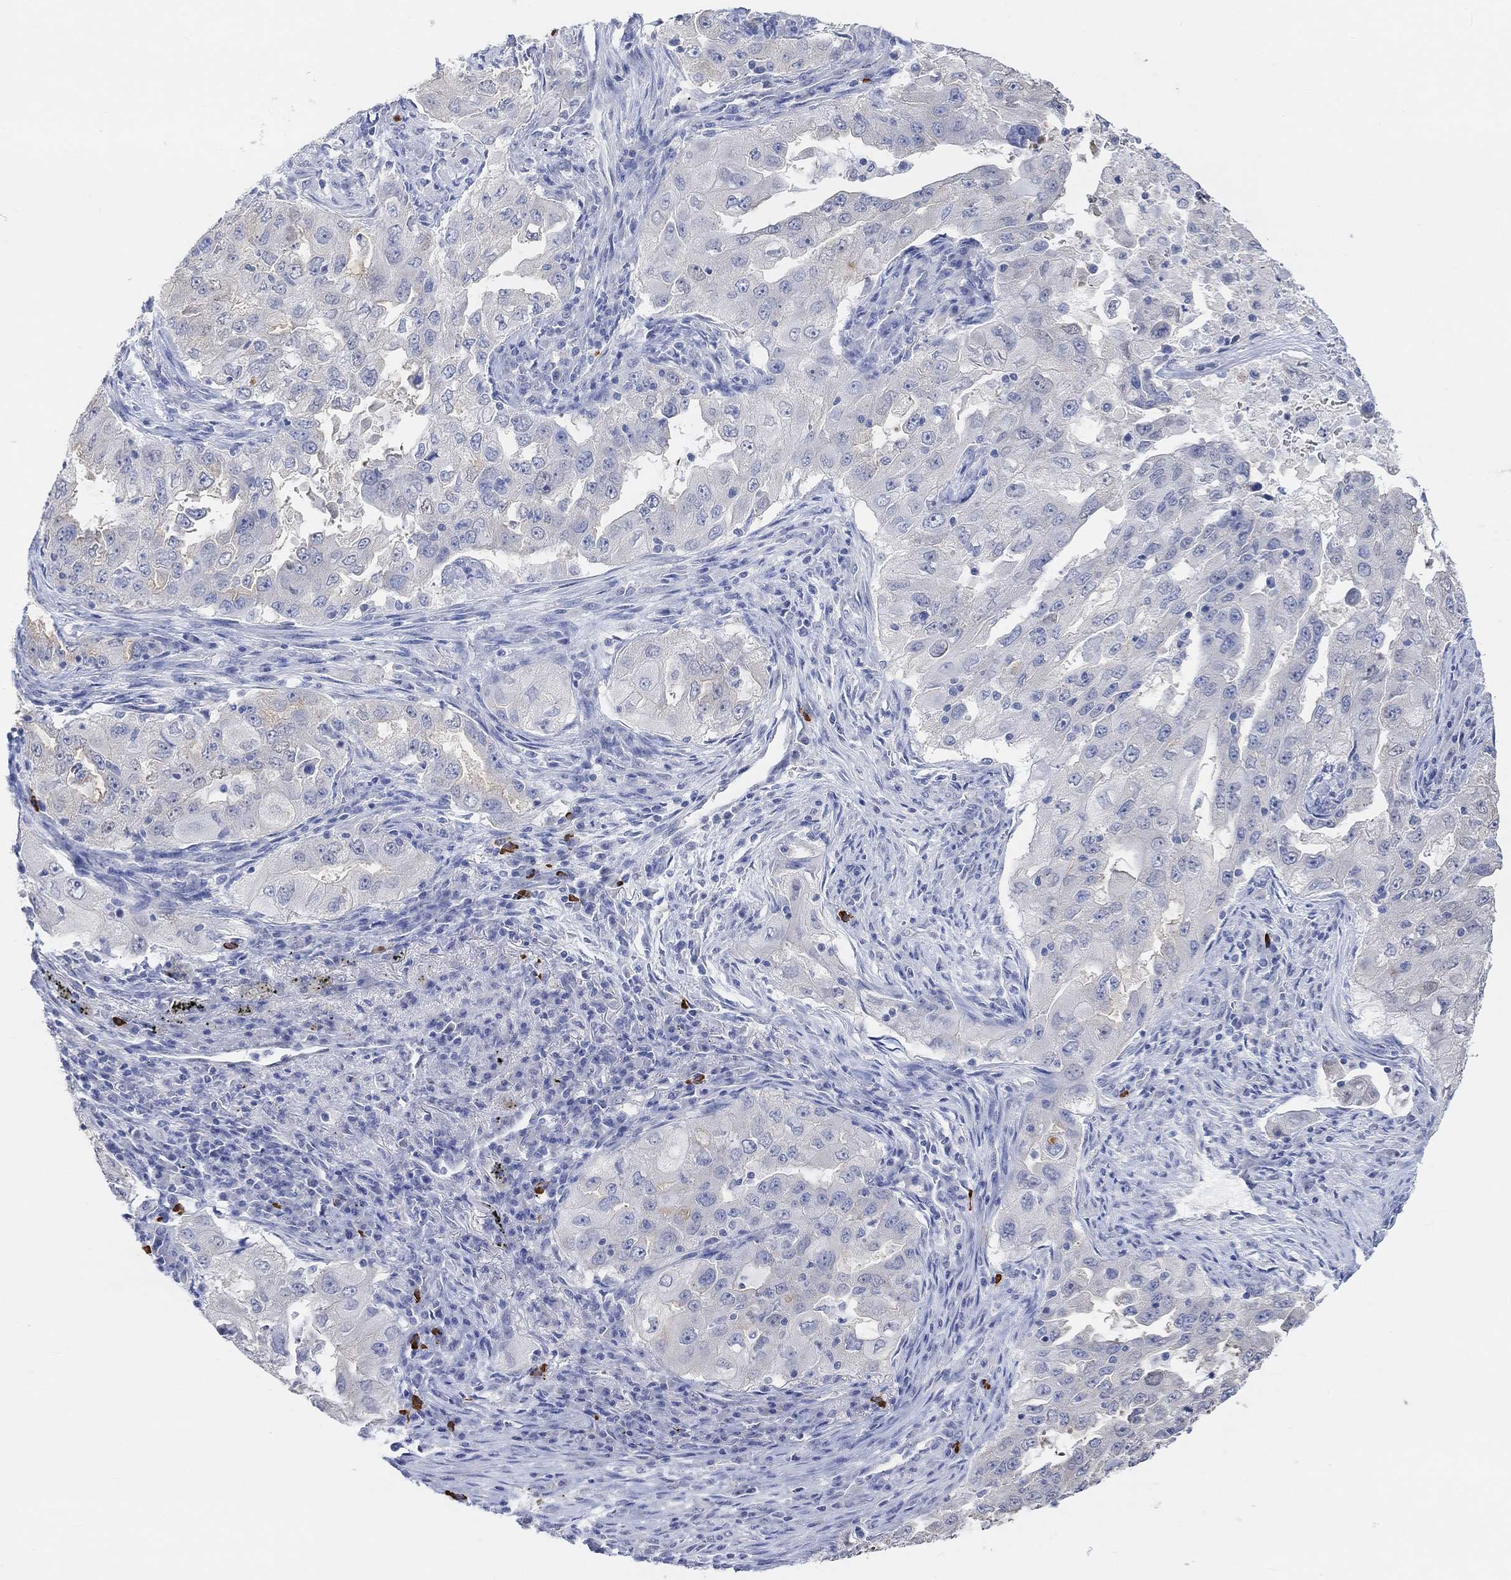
{"staining": {"intensity": "negative", "quantity": "none", "location": "none"}, "tissue": "lung cancer", "cell_type": "Tumor cells", "image_type": "cancer", "snomed": [{"axis": "morphology", "description": "Adenocarcinoma, NOS"}, {"axis": "topography", "description": "Lung"}], "caption": "Tumor cells are negative for protein expression in human lung adenocarcinoma.", "gene": "MUC1", "patient": {"sex": "female", "age": 61}}